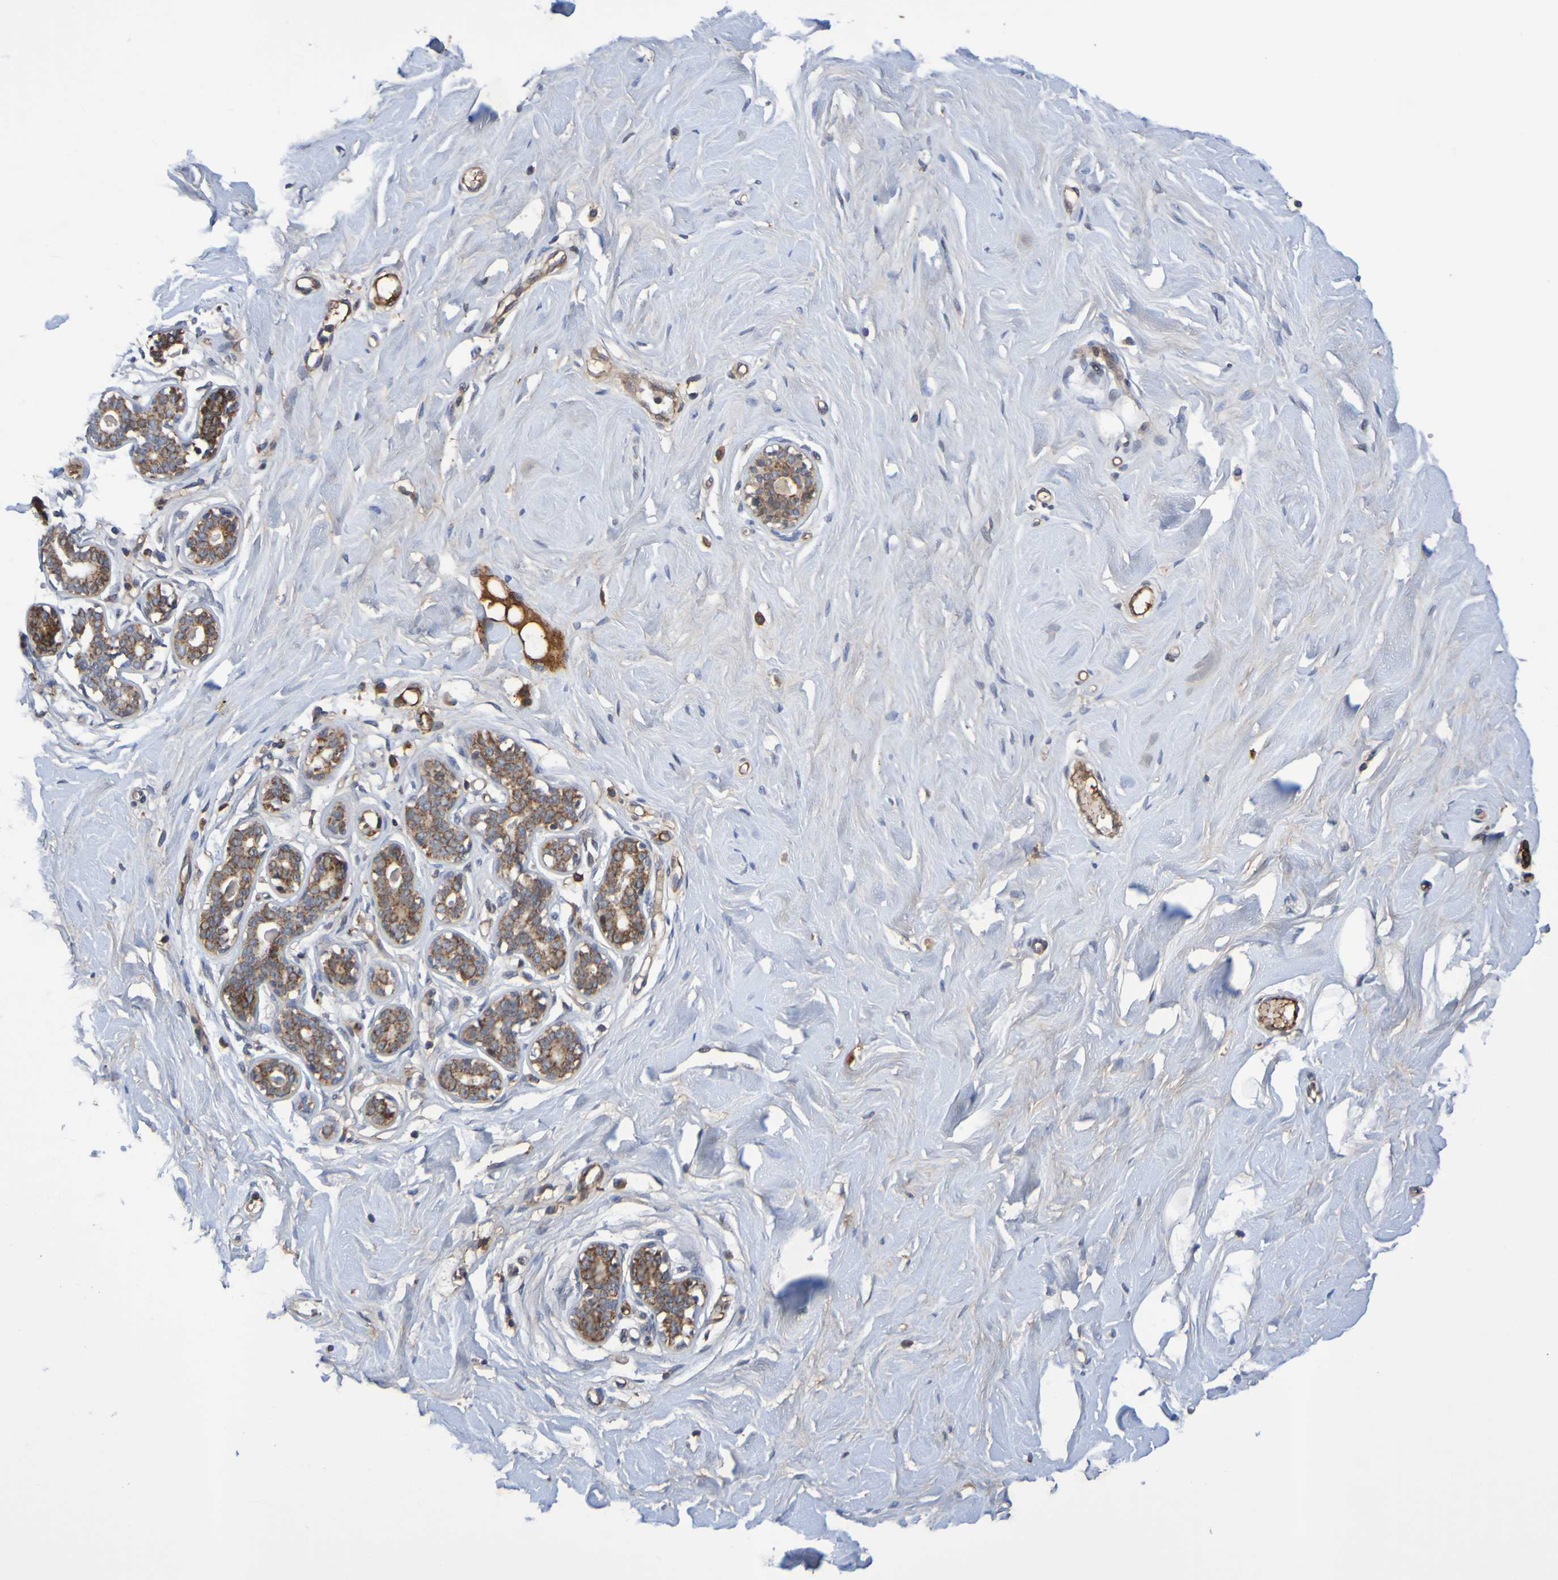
{"staining": {"intensity": "negative", "quantity": "none", "location": "none"}, "tissue": "breast", "cell_type": "Adipocytes", "image_type": "normal", "snomed": [{"axis": "morphology", "description": "Normal tissue, NOS"}, {"axis": "topography", "description": "Breast"}], "caption": "IHC of normal breast exhibits no expression in adipocytes.", "gene": "CCDC51", "patient": {"sex": "female", "age": 23}}